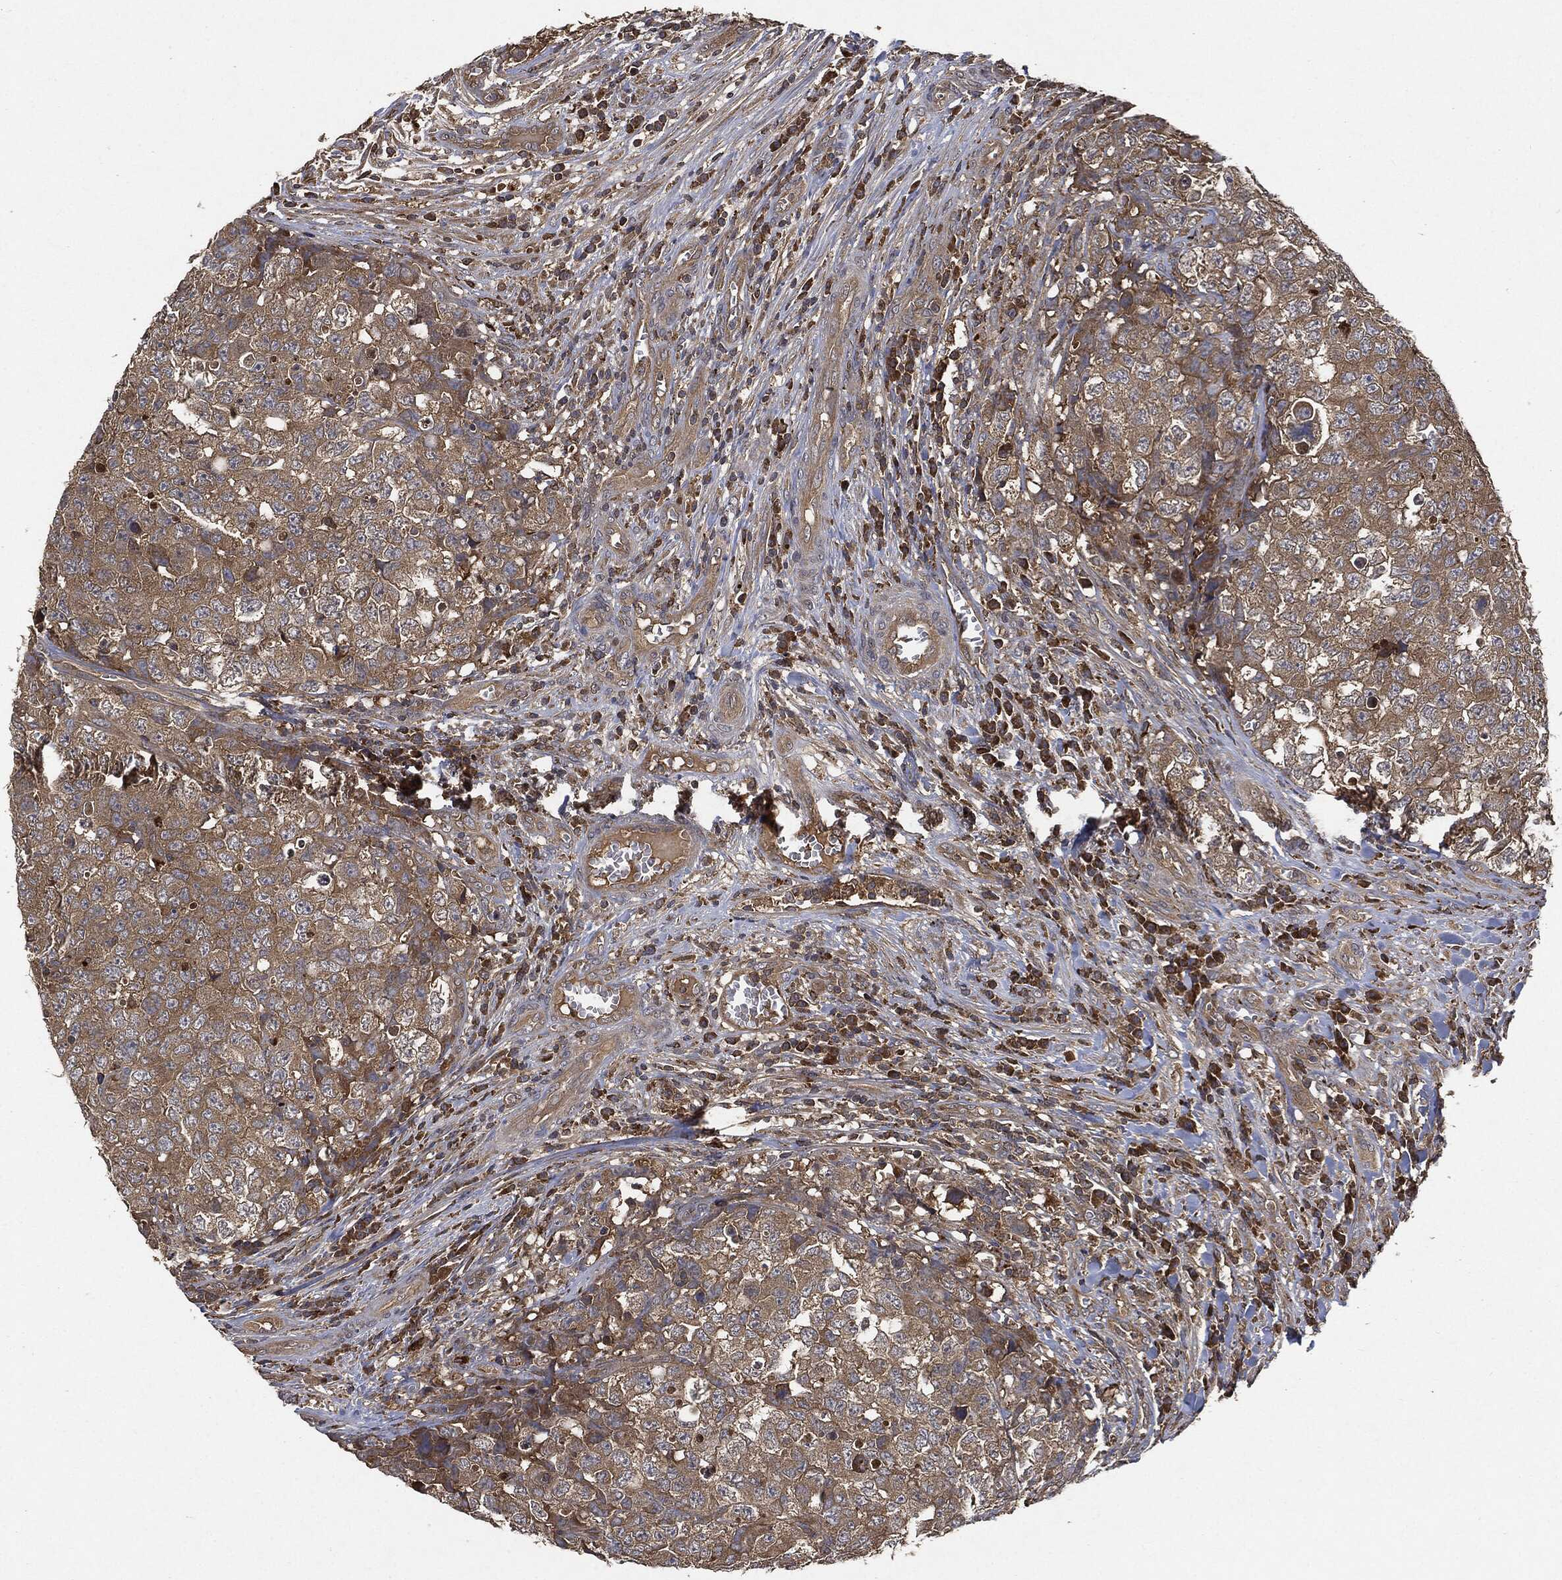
{"staining": {"intensity": "weak", "quantity": ">75%", "location": "cytoplasmic/membranous"}, "tissue": "testis cancer", "cell_type": "Tumor cells", "image_type": "cancer", "snomed": [{"axis": "morphology", "description": "Carcinoma, Embryonal, NOS"}, {"axis": "topography", "description": "Testis"}], "caption": "Immunohistochemical staining of testis cancer reveals weak cytoplasmic/membranous protein positivity in approximately >75% of tumor cells. (brown staining indicates protein expression, while blue staining denotes nuclei).", "gene": "BRAF", "patient": {"sex": "male", "age": 23}}